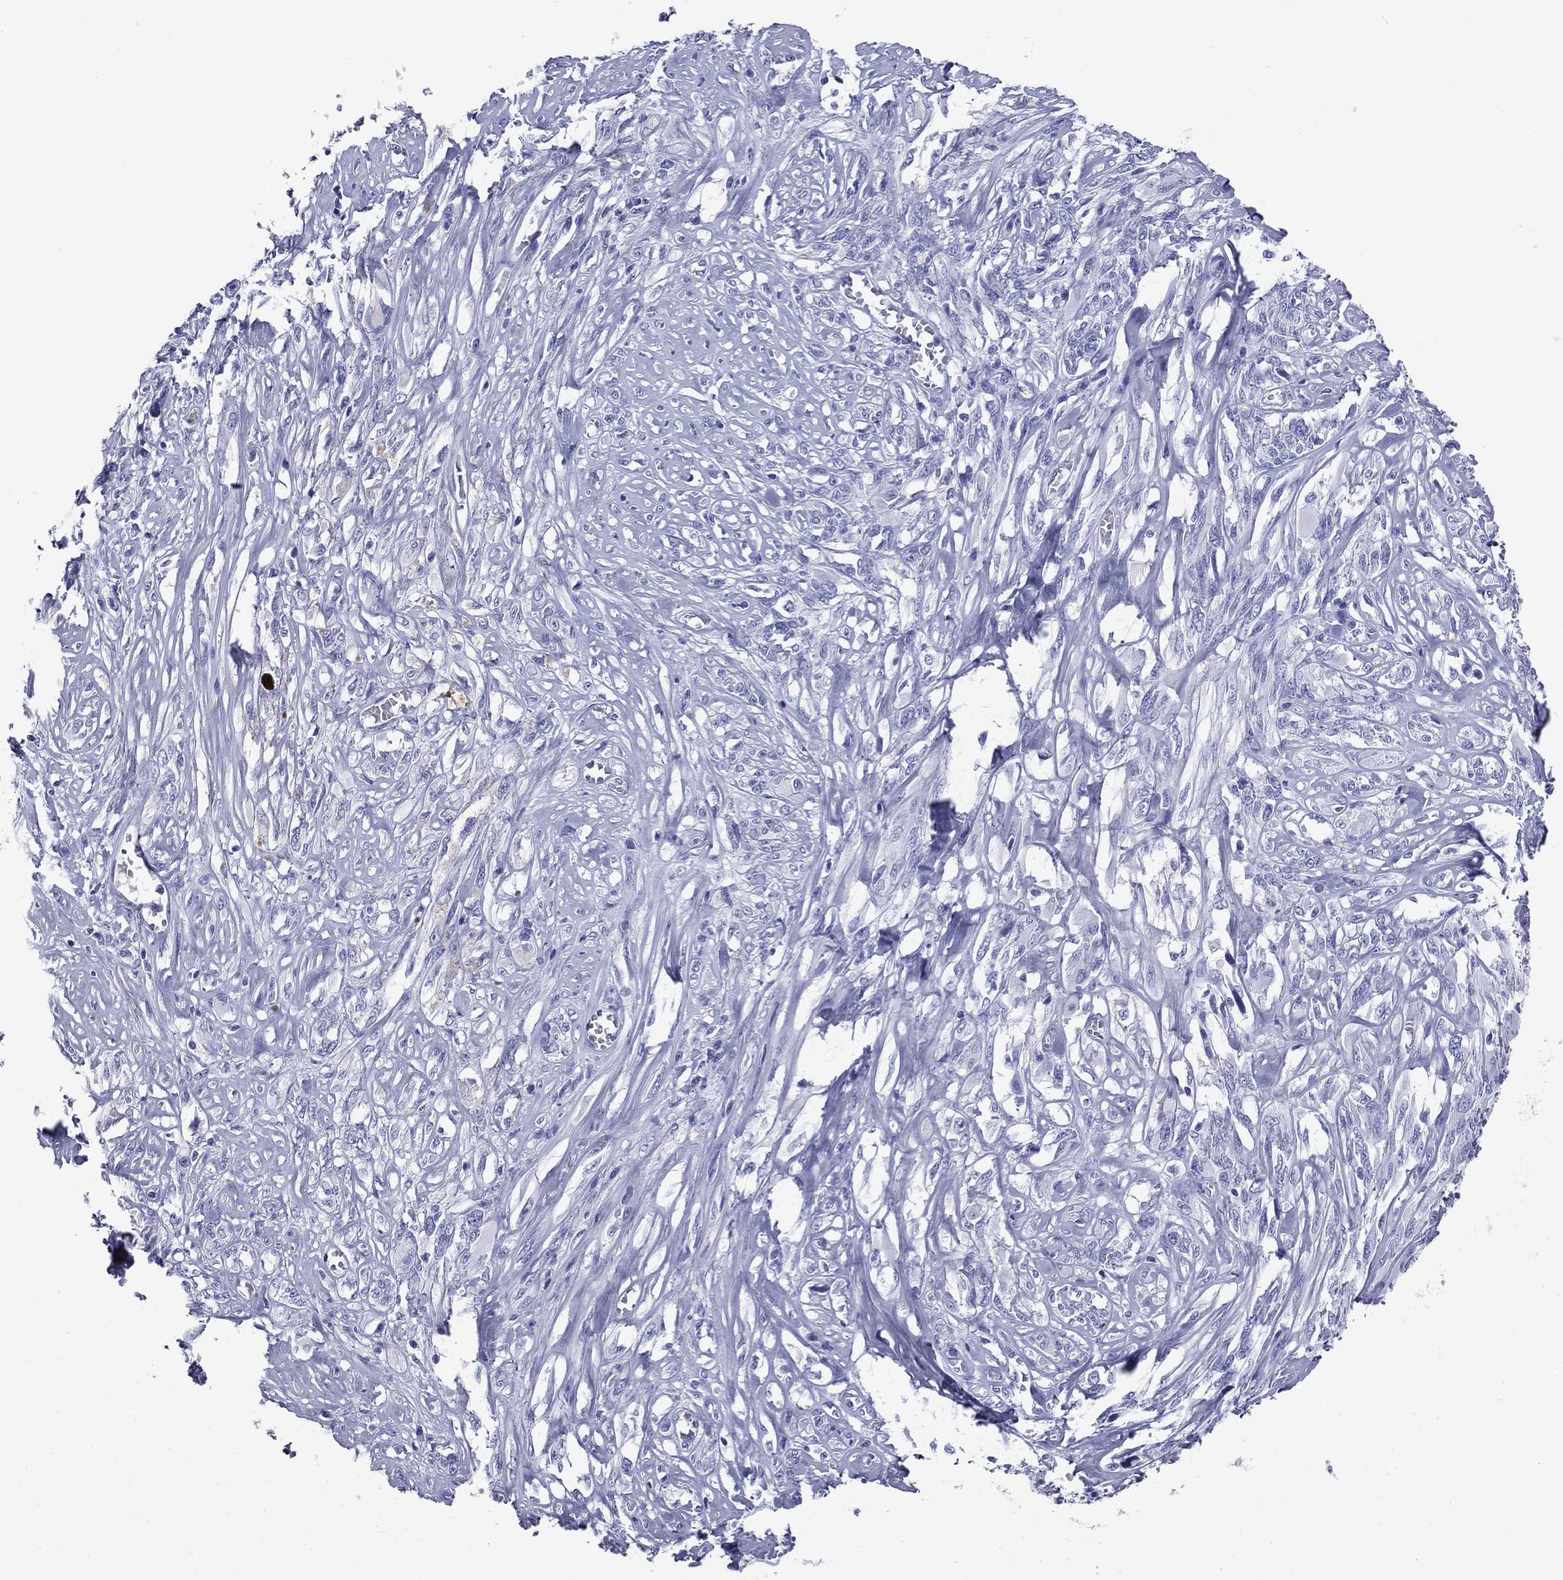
{"staining": {"intensity": "negative", "quantity": "none", "location": "none"}, "tissue": "melanoma", "cell_type": "Tumor cells", "image_type": "cancer", "snomed": [{"axis": "morphology", "description": "Malignant melanoma, NOS"}, {"axis": "topography", "description": "Skin"}], "caption": "Immunohistochemistry photomicrograph of neoplastic tissue: melanoma stained with DAB displays no significant protein positivity in tumor cells.", "gene": "NPPA", "patient": {"sex": "female", "age": 91}}